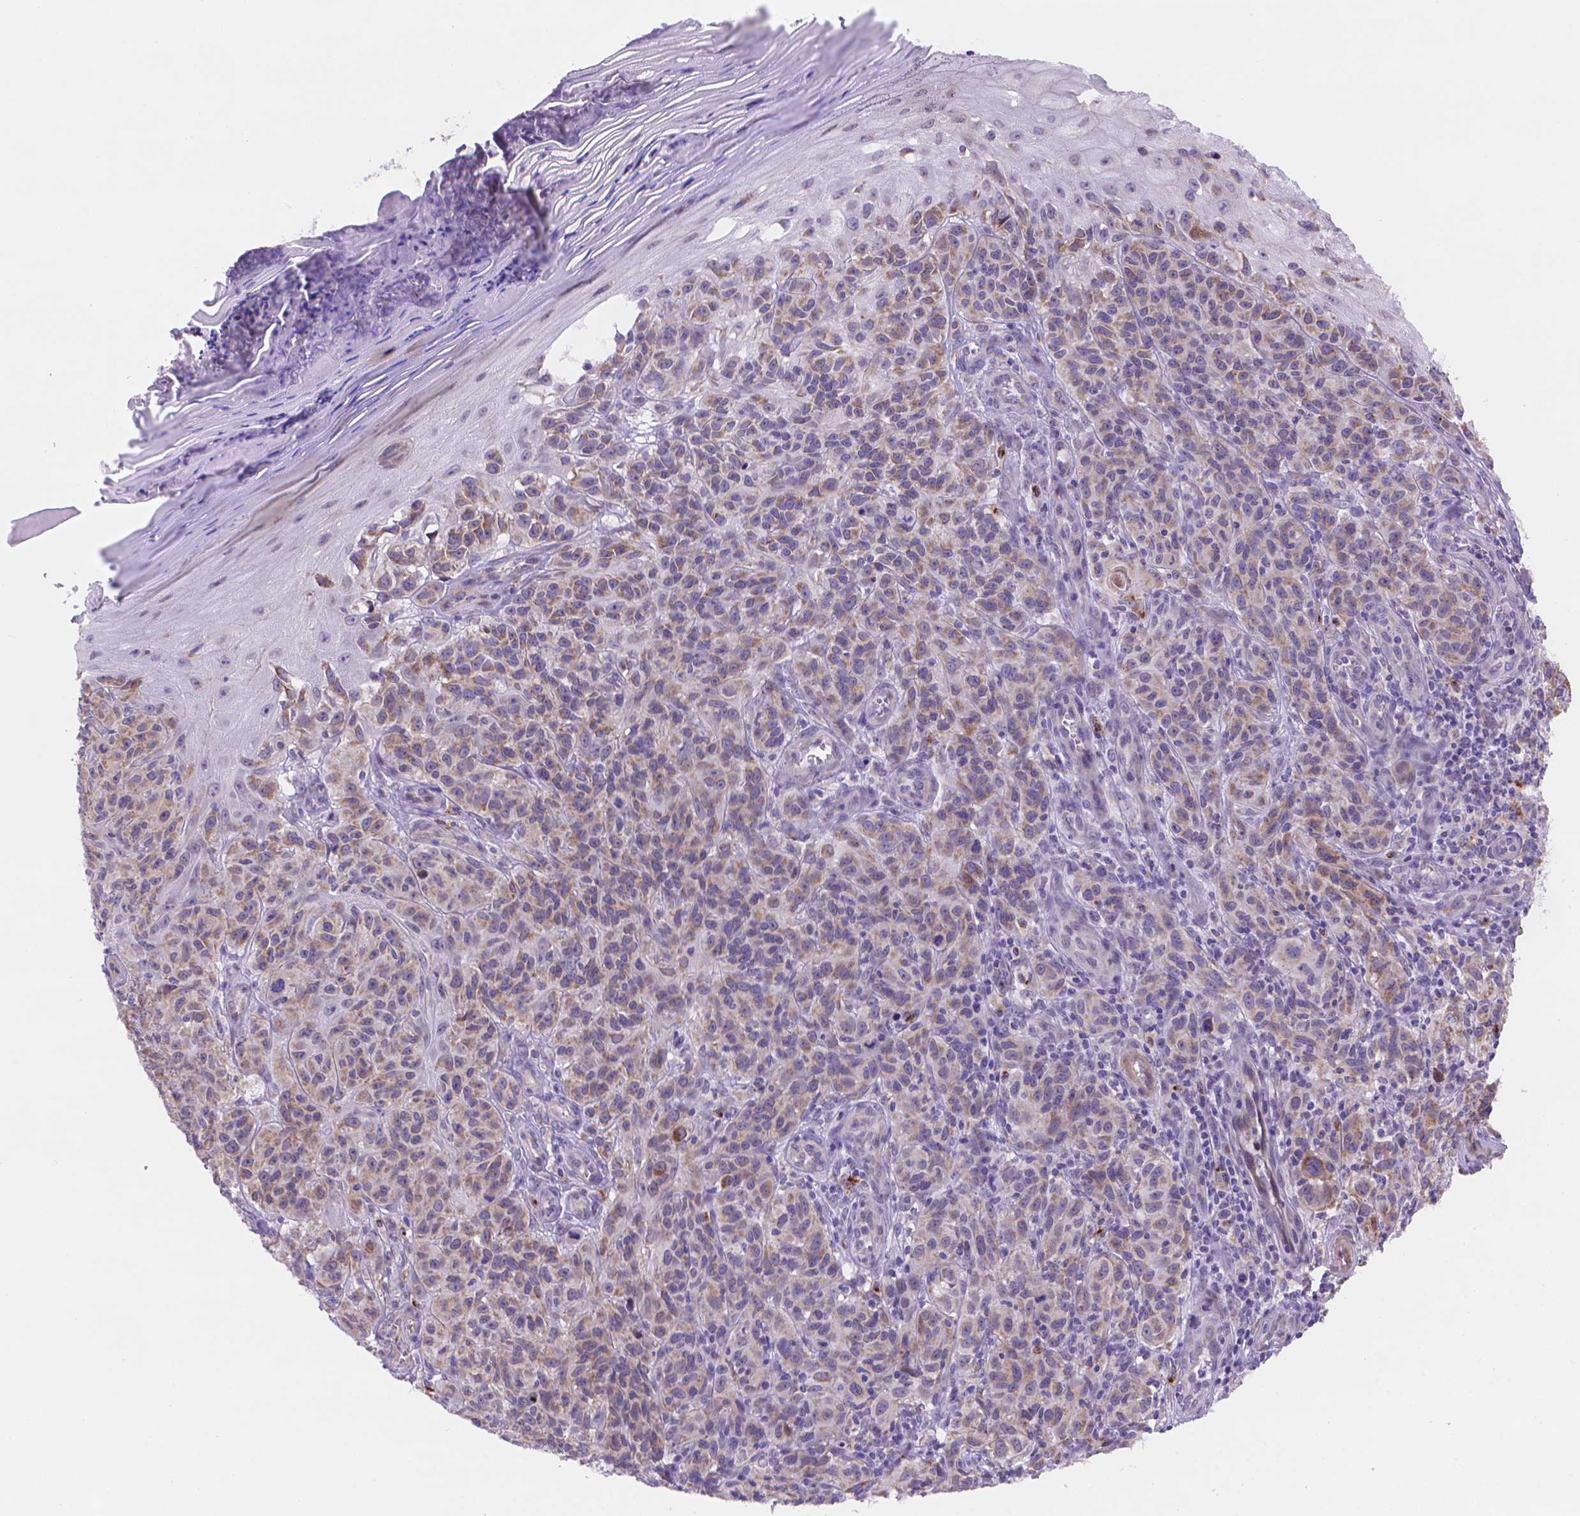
{"staining": {"intensity": "weak", "quantity": "25%-75%", "location": "cytoplasmic/membranous"}, "tissue": "melanoma", "cell_type": "Tumor cells", "image_type": "cancer", "snomed": [{"axis": "morphology", "description": "Malignant melanoma, NOS"}, {"axis": "topography", "description": "Skin"}], "caption": "High-power microscopy captured an immunohistochemistry (IHC) histopathology image of melanoma, revealing weak cytoplasmic/membranous staining in about 25%-75% of tumor cells.", "gene": "CYYR1", "patient": {"sex": "female", "age": 53}}